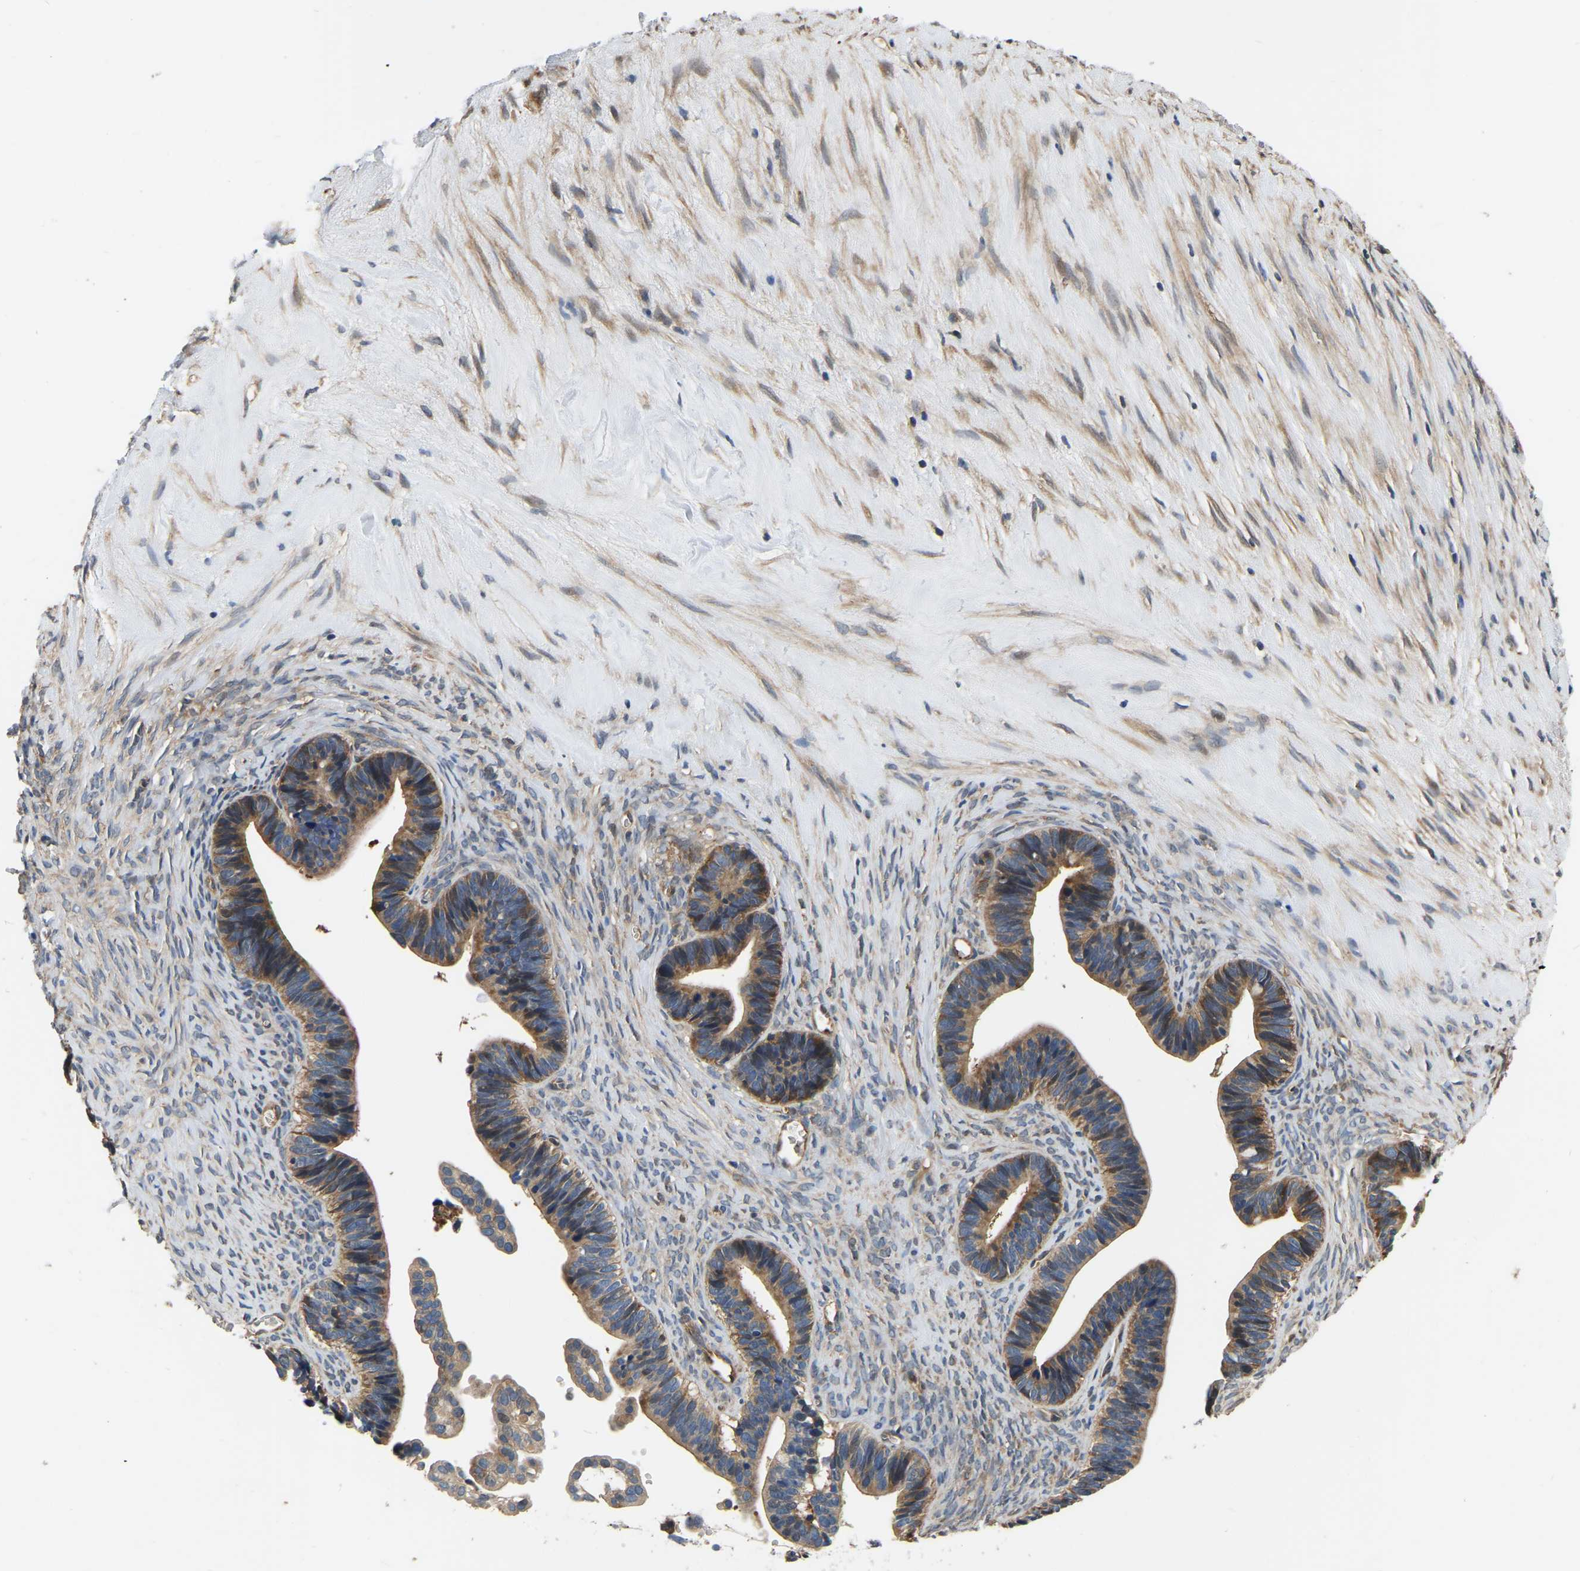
{"staining": {"intensity": "moderate", "quantity": ">75%", "location": "cytoplasmic/membranous"}, "tissue": "ovarian cancer", "cell_type": "Tumor cells", "image_type": "cancer", "snomed": [{"axis": "morphology", "description": "Cystadenocarcinoma, serous, NOS"}, {"axis": "topography", "description": "Ovary"}], "caption": "Protein positivity by IHC reveals moderate cytoplasmic/membranous staining in about >75% of tumor cells in ovarian cancer (serous cystadenocarcinoma). (DAB (3,3'-diaminobenzidine) = brown stain, brightfield microscopy at high magnification).", "gene": "GARS1", "patient": {"sex": "female", "age": 56}}